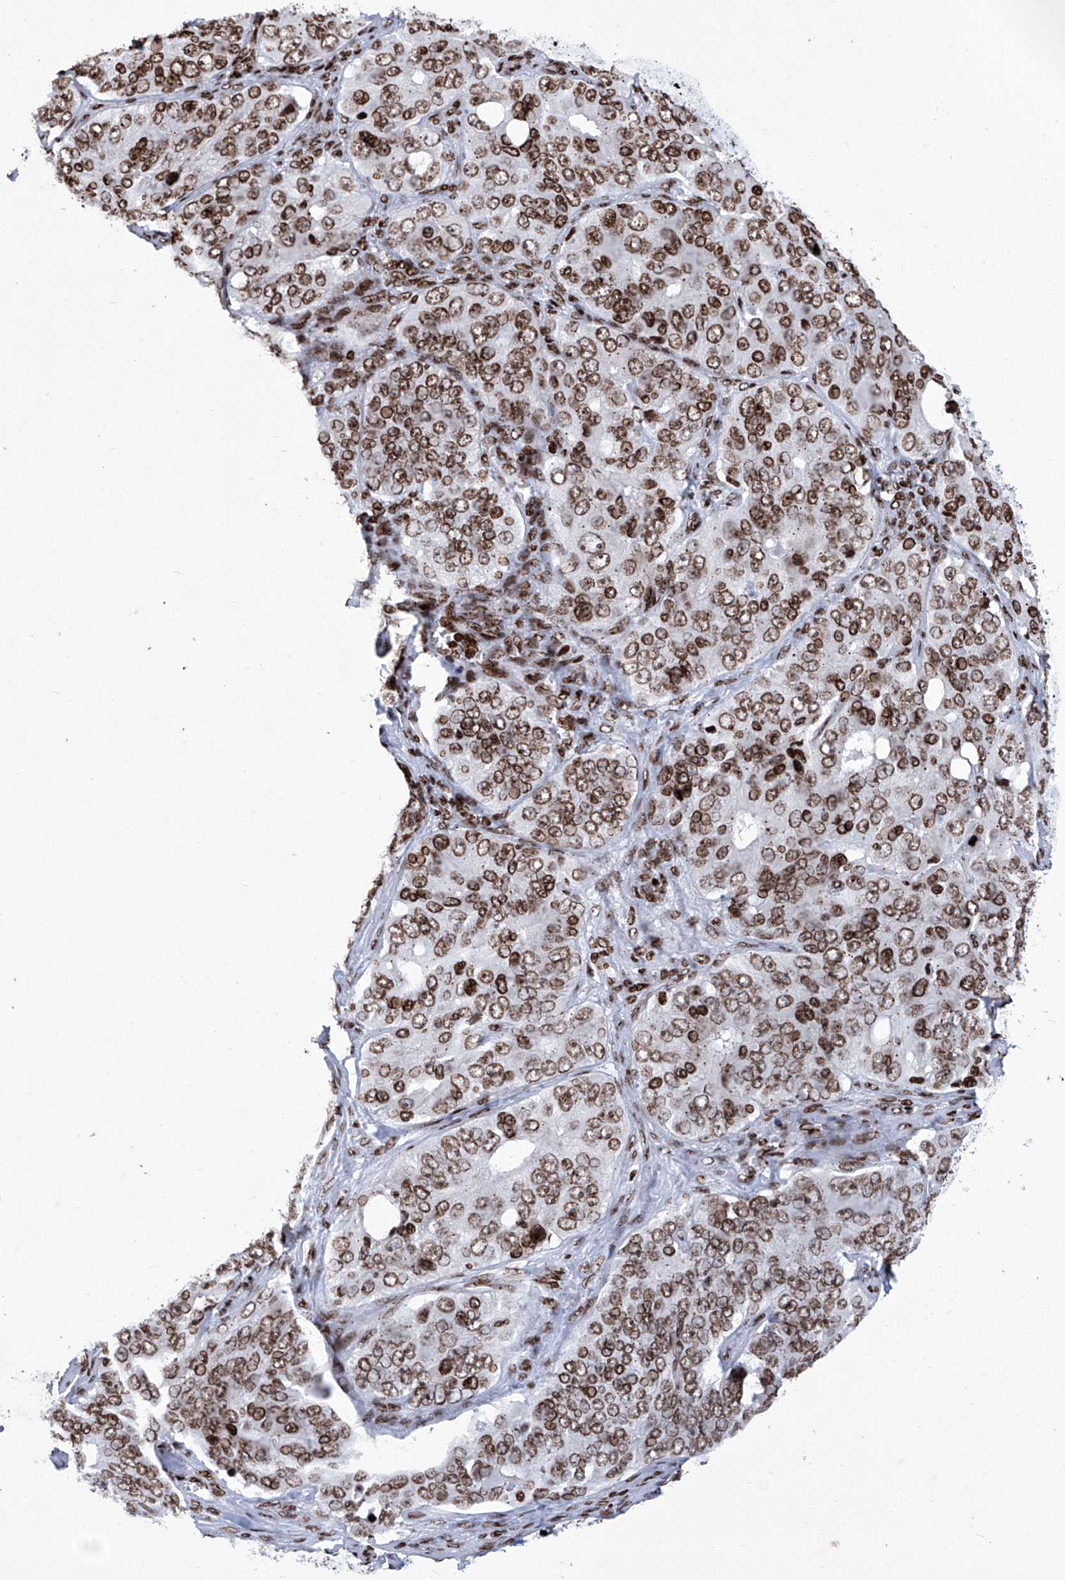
{"staining": {"intensity": "moderate", "quantity": ">75%", "location": "nuclear"}, "tissue": "ovarian cancer", "cell_type": "Tumor cells", "image_type": "cancer", "snomed": [{"axis": "morphology", "description": "Carcinoma, endometroid"}, {"axis": "topography", "description": "Ovary"}], "caption": "High-power microscopy captured an IHC histopathology image of ovarian endometroid carcinoma, revealing moderate nuclear expression in approximately >75% of tumor cells.", "gene": "HEY2", "patient": {"sex": "female", "age": 51}}